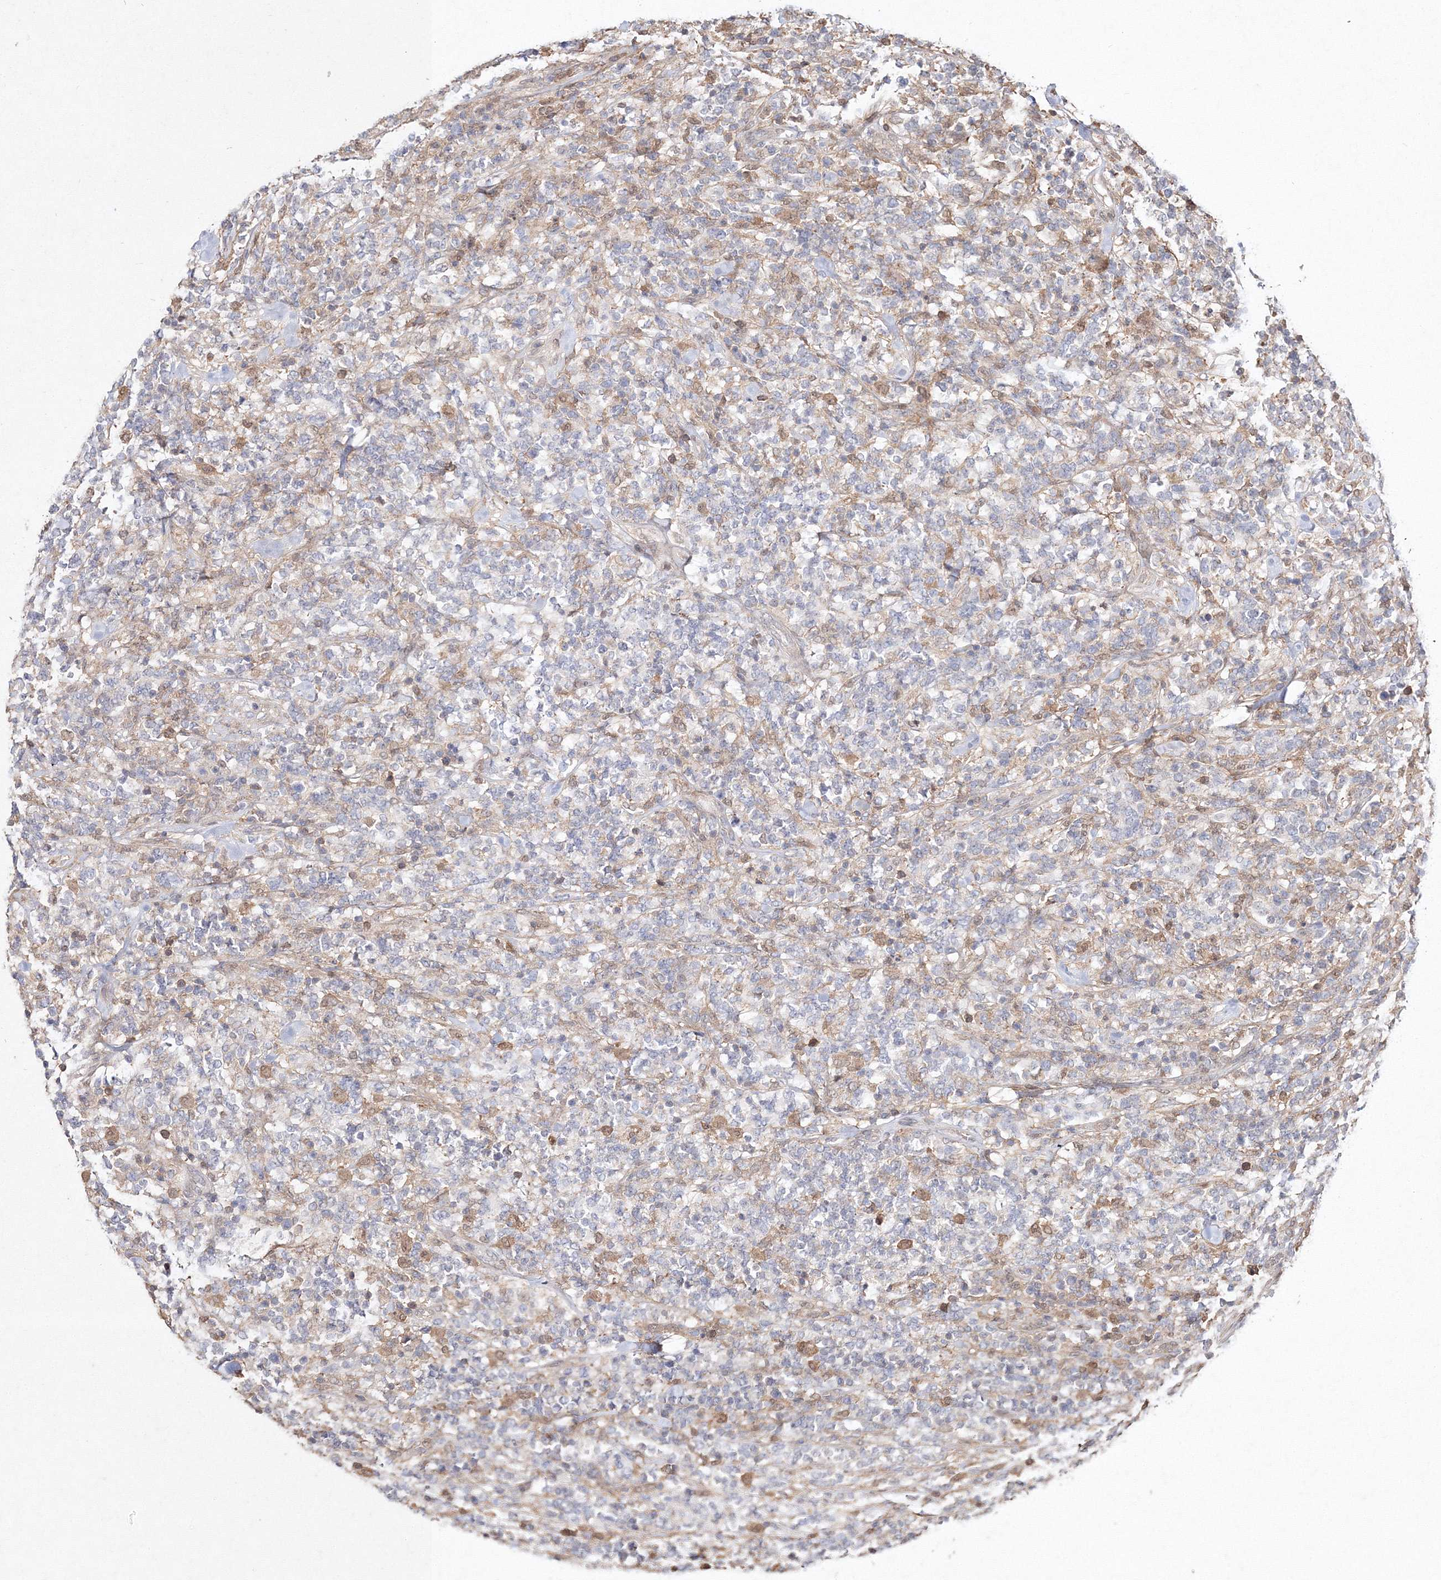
{"staining": {"intensity": "negative", "quantity": "none", "location": "none"}, "tissue": "lymphoma", "cell_type": "Tumor cells", "image_type": "cancer", "snomed": [{"axis": "morphology", "description": "Malignant lymphoma, non-Hodgkin's type, High grade"}, {"axis": "topography", "description": "Soft tissue"}], "caption": "Immunohistochemistry (IHC) histopathology image of neoplastic tissue: human lymphoma stained with DAB (3,3'-diaminobenzidine) shows no significant protein expression in tumor cells.", "gene": "S100A11", "patient": {"sex": "male", "age": 18}}